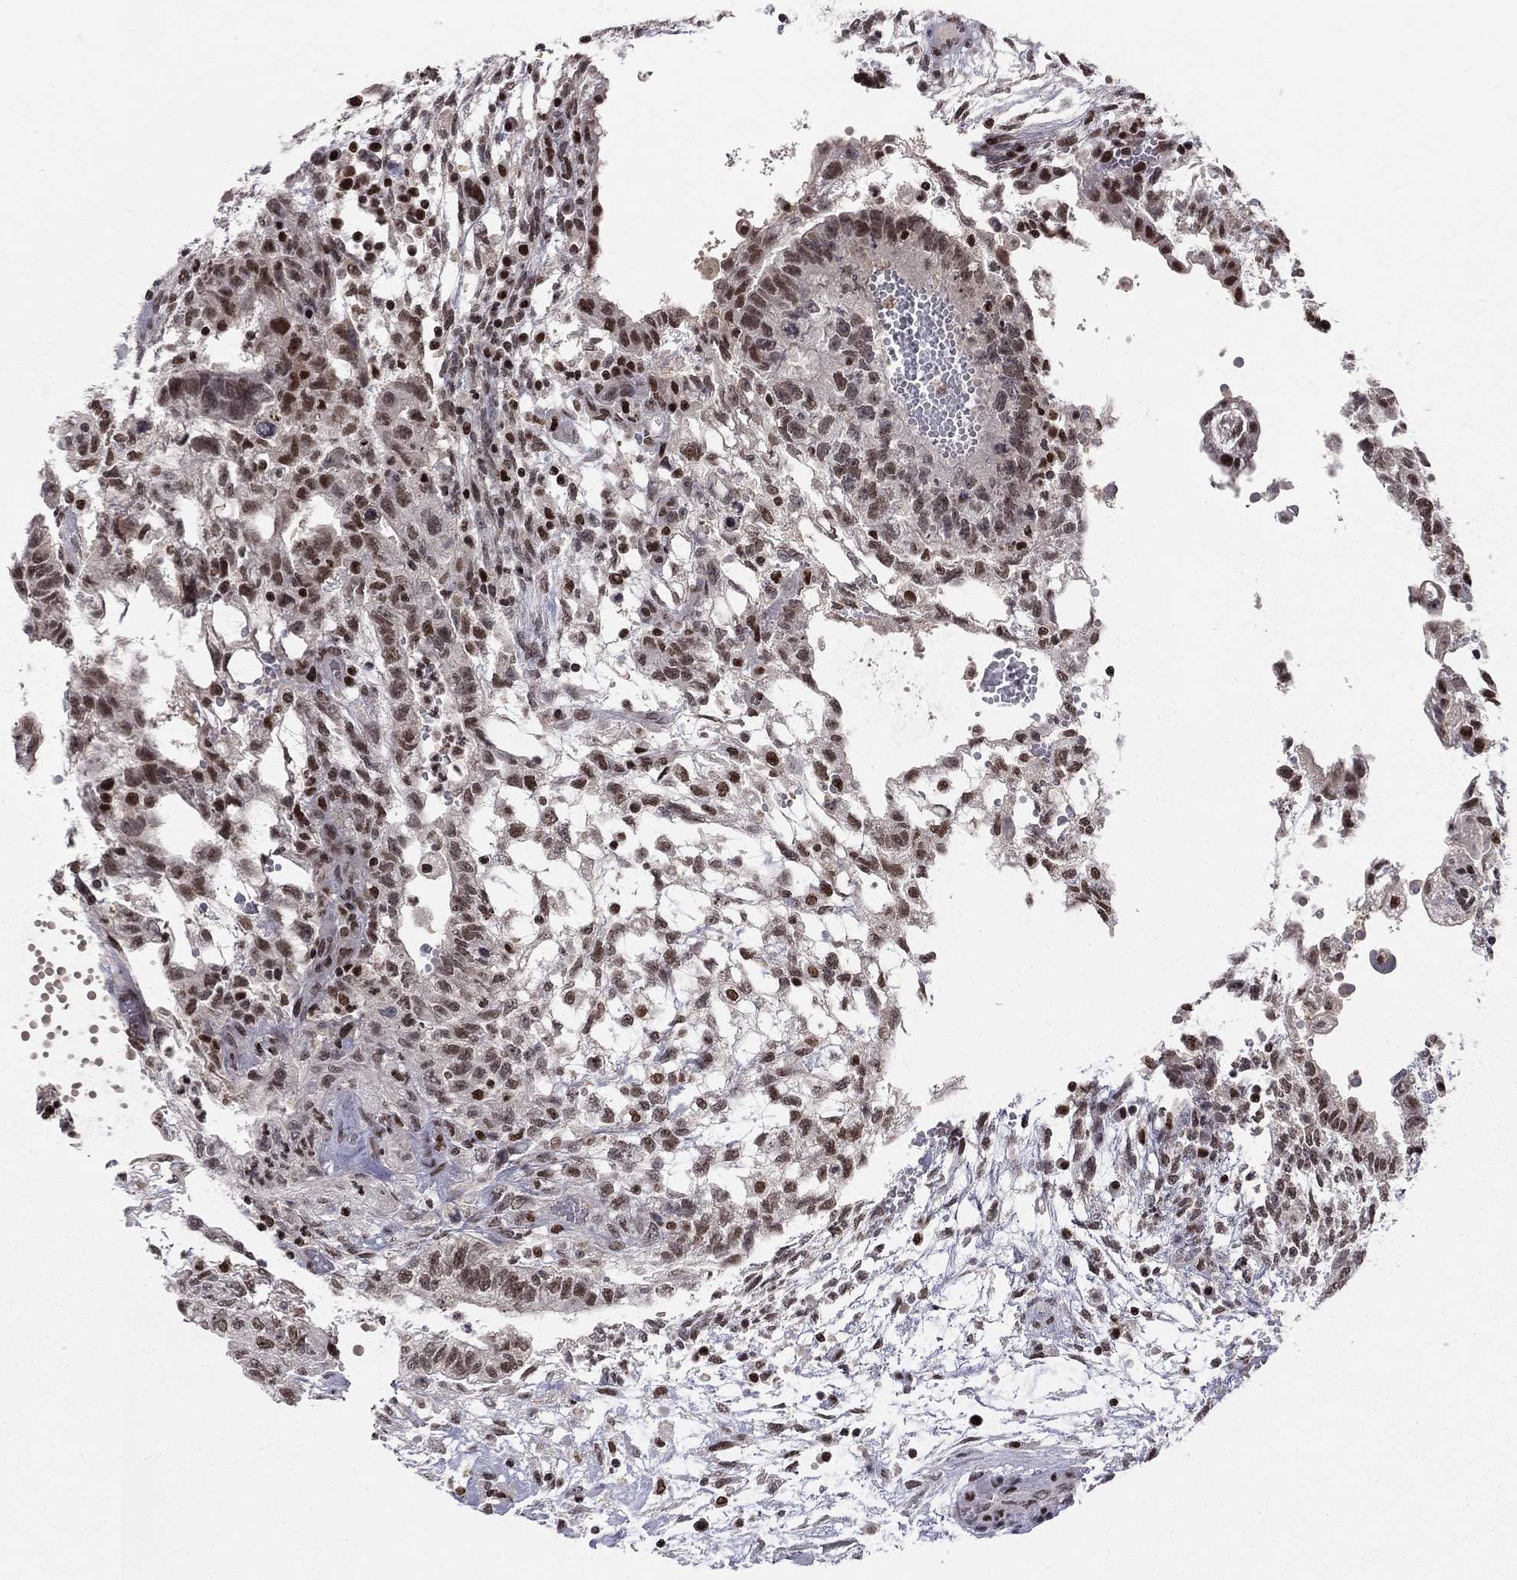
{"staining": {"intensity": "strong", "quantity": "25%-75%", "location": "nuclear"}, "tissue": "testis cancer", "cell_type": "Tumor cells", "image_type": "cancer", "snomed": [{"axis": "morphology", "description": "Carcinoma, Embryonal, NOS"}, {"axis": "topography", "description": "Testis"}], "caption": "The image reveals immunohistochemical staining of embryonal carcinoma (testis). There is strong nuclear staining is seen in approximately 25%-75% of tumor cells.", "gene": "RNASEH2C", "patient": {"sex": "male", "age": 32}}